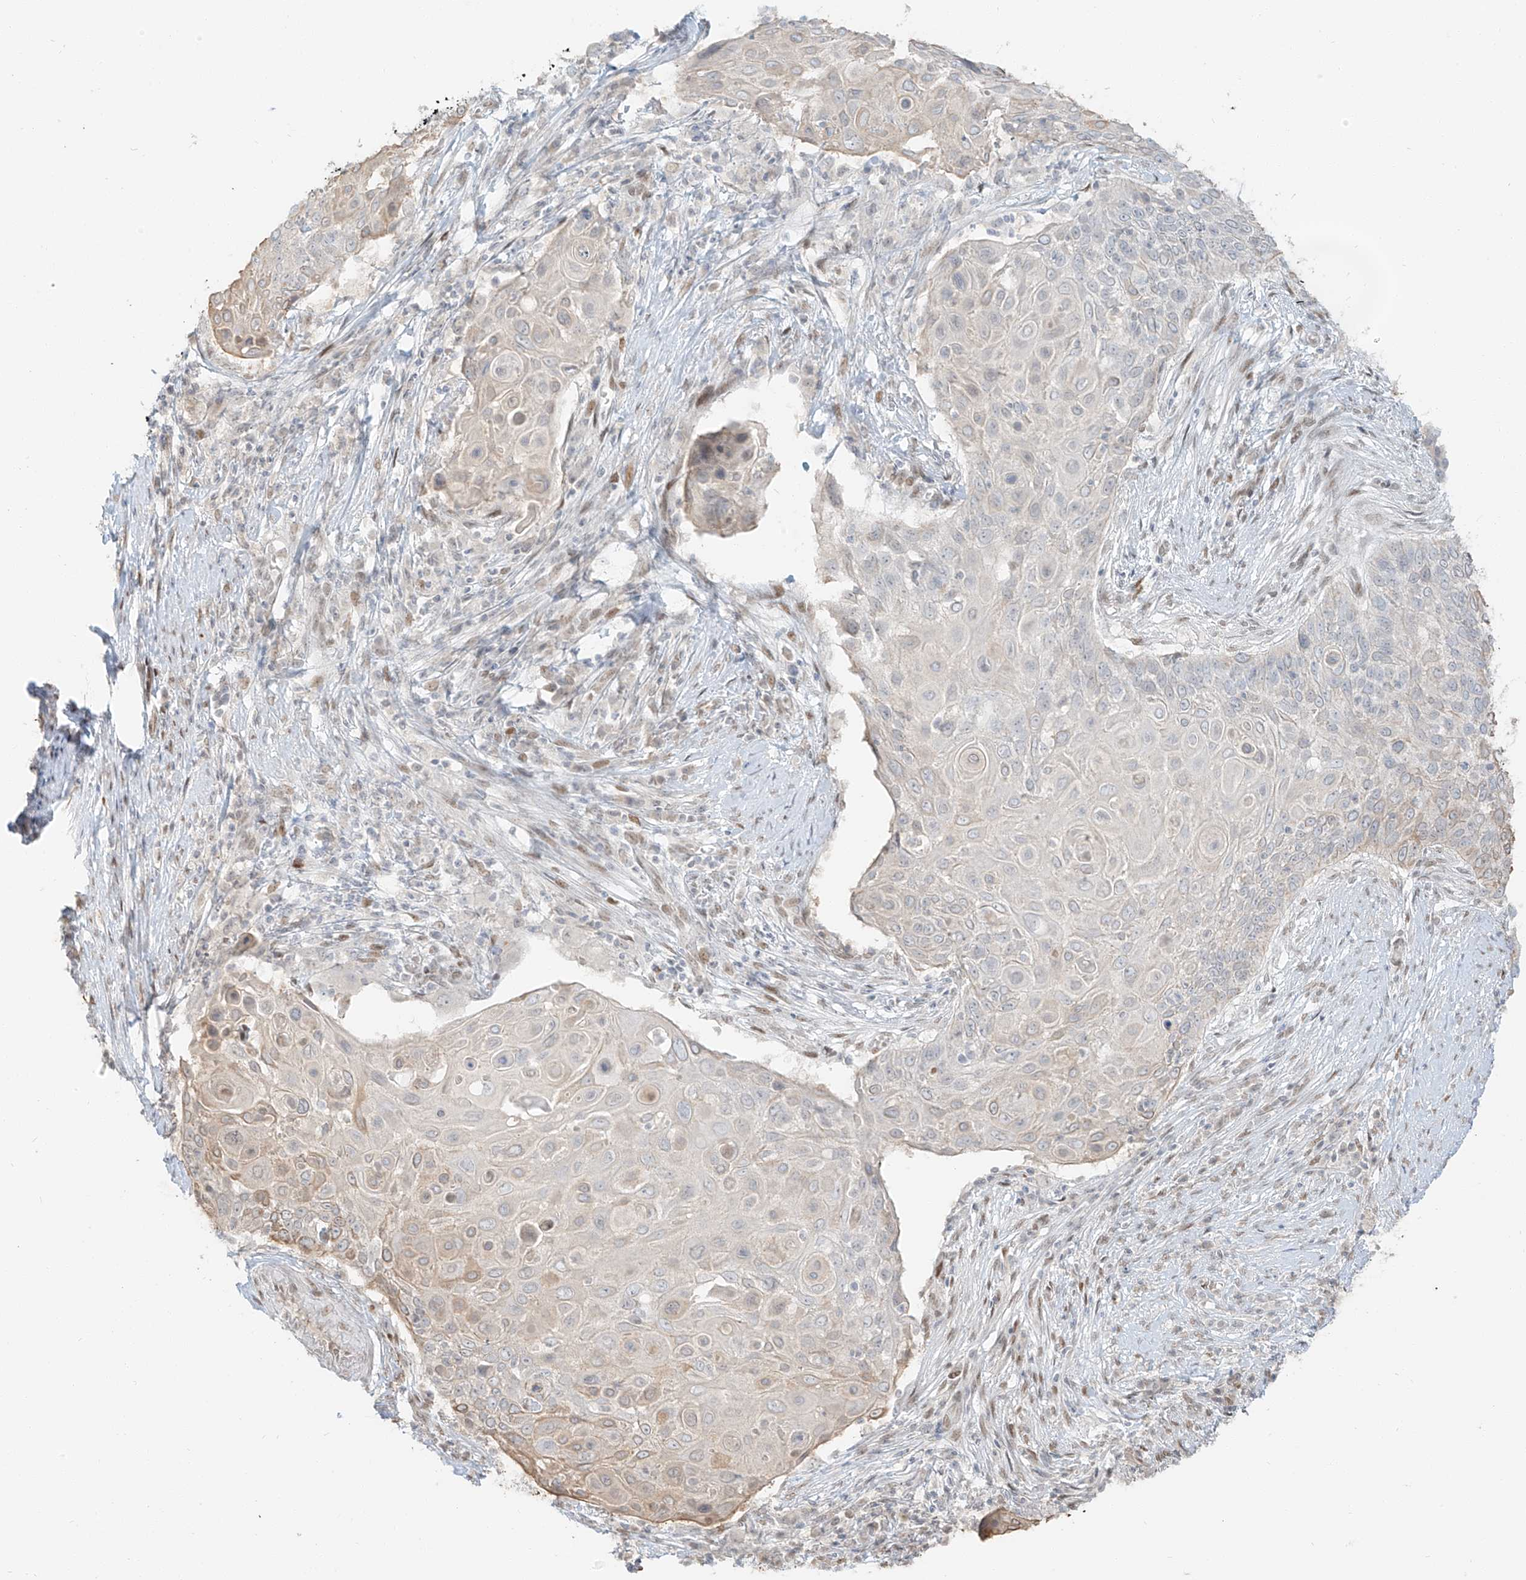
{"staining": {"intensity": "weak", "quantity": "<25%", "location": "cytoplasmic/membranous"}, "tissue": "cervical cancer", "cell_type": "Tumor cells", "image_type": "cancer", "snomed": [{"axis": "morphology", "description": "Squamous cell carcinoma, NOS"}, {"axis": "topography", "description": "Cervix"}], "caption": "DAB immunohistochemical staining of human squamous cell carcinoma (cervical) shows no significant expression in tumor cells. (Immunohistochemistry, brightfield microscopy, high magnification).", "gene": "ZNF774", "patient": {"sex": "female", "age": 39}}